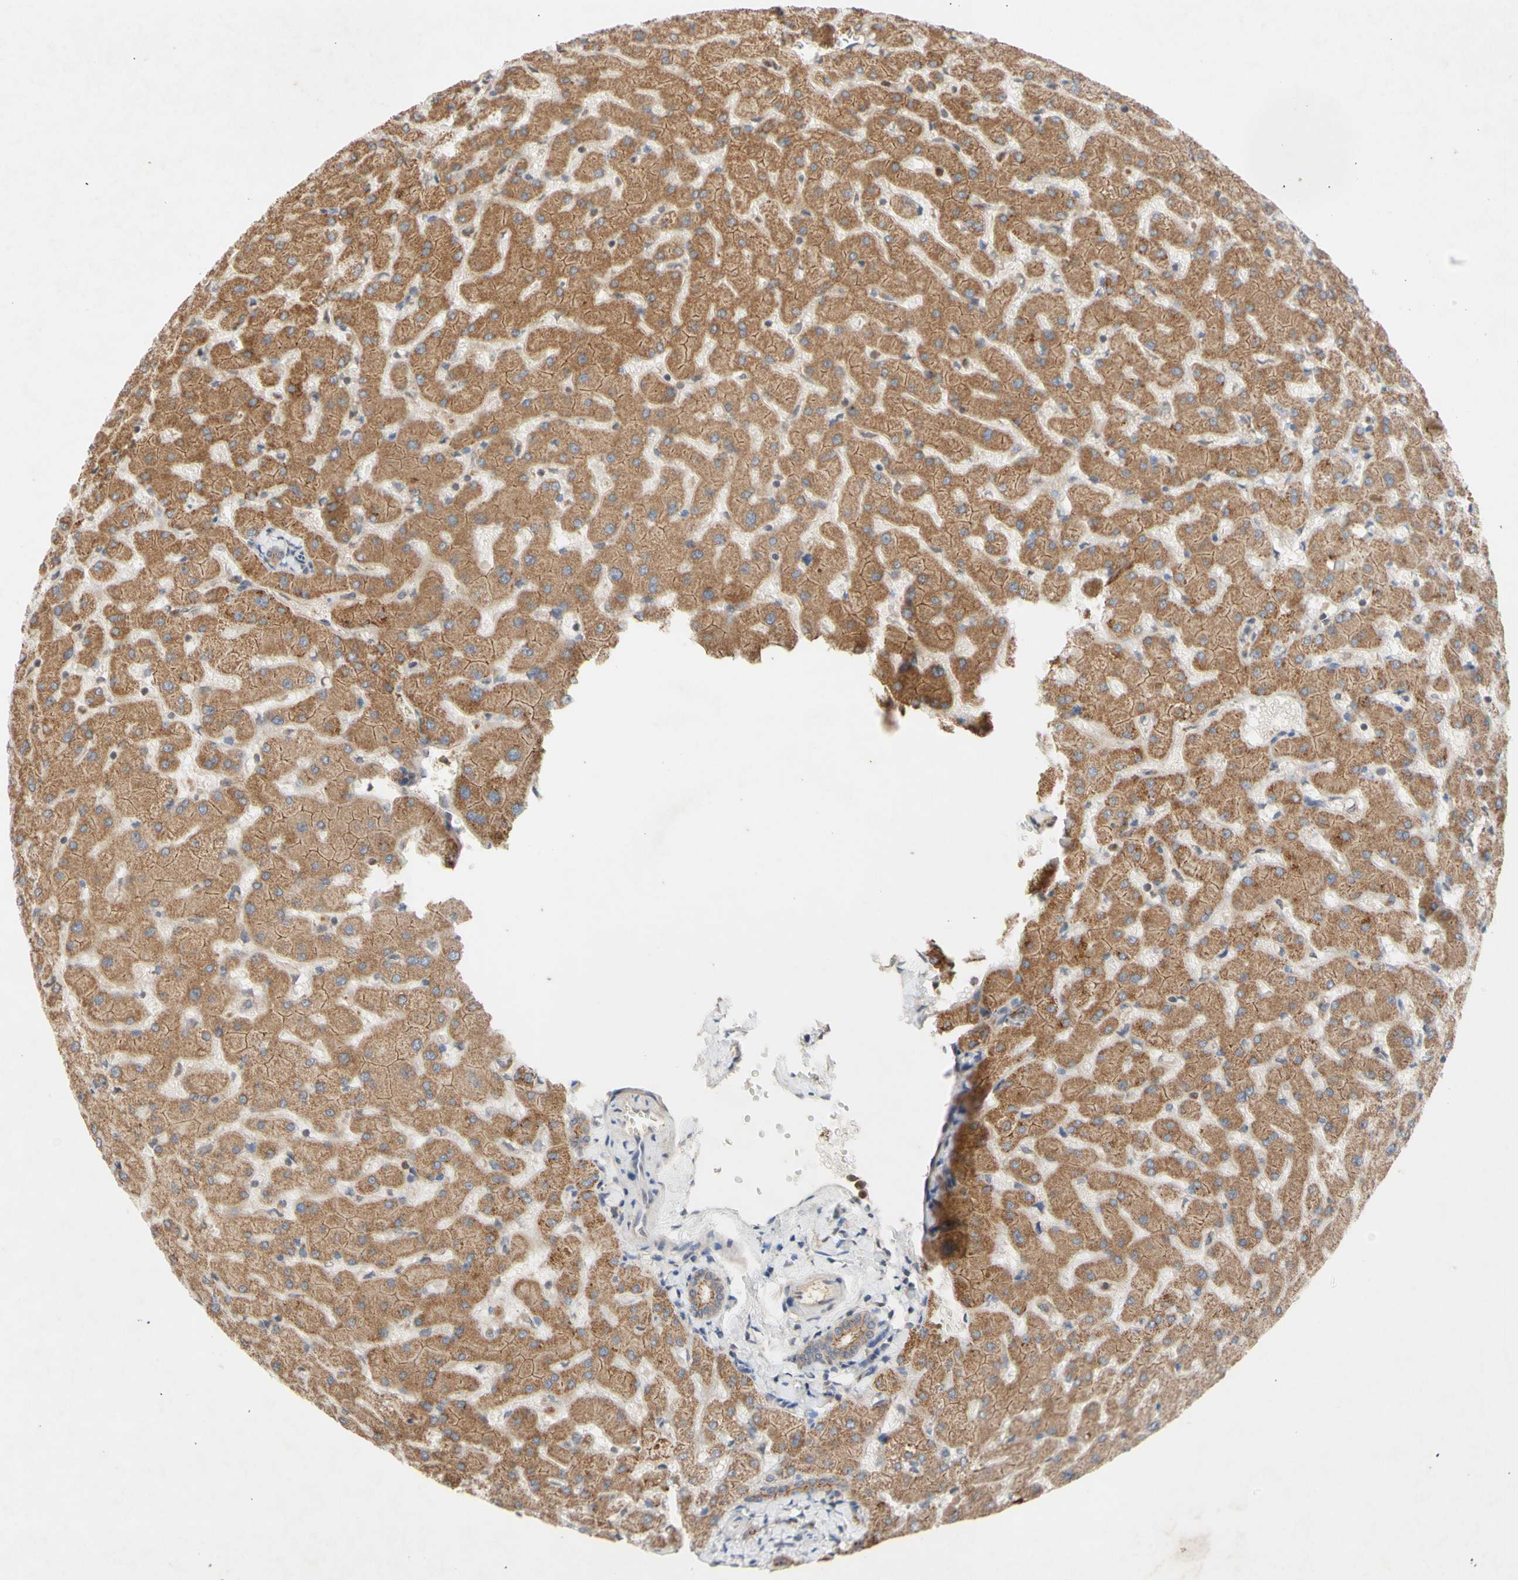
{"staining": {"intensity": "moderate", "quantity": ">75%", "location": "cytoplasmic/membranous"}, "tissue": "liver", "cell_type": "Cholangiocytes", "image_type": "normal", "snomed": [{"axis": "morphology", "description": "Normal tissue, NOS"}, {"axis": "topography", "description": "Liver"}], "caption": "Brown immunohistochemical staining in normal liver exhibits moderate cytoplasmic/membranous staining in about >75% of cholangiocytes. (Stains: DAB in brown, nuclei in blue, Microscopy: brightfield microscopy at high magnification).", "gene": "NECTIN3", "patient": {"sex": "female", "age": 63}}